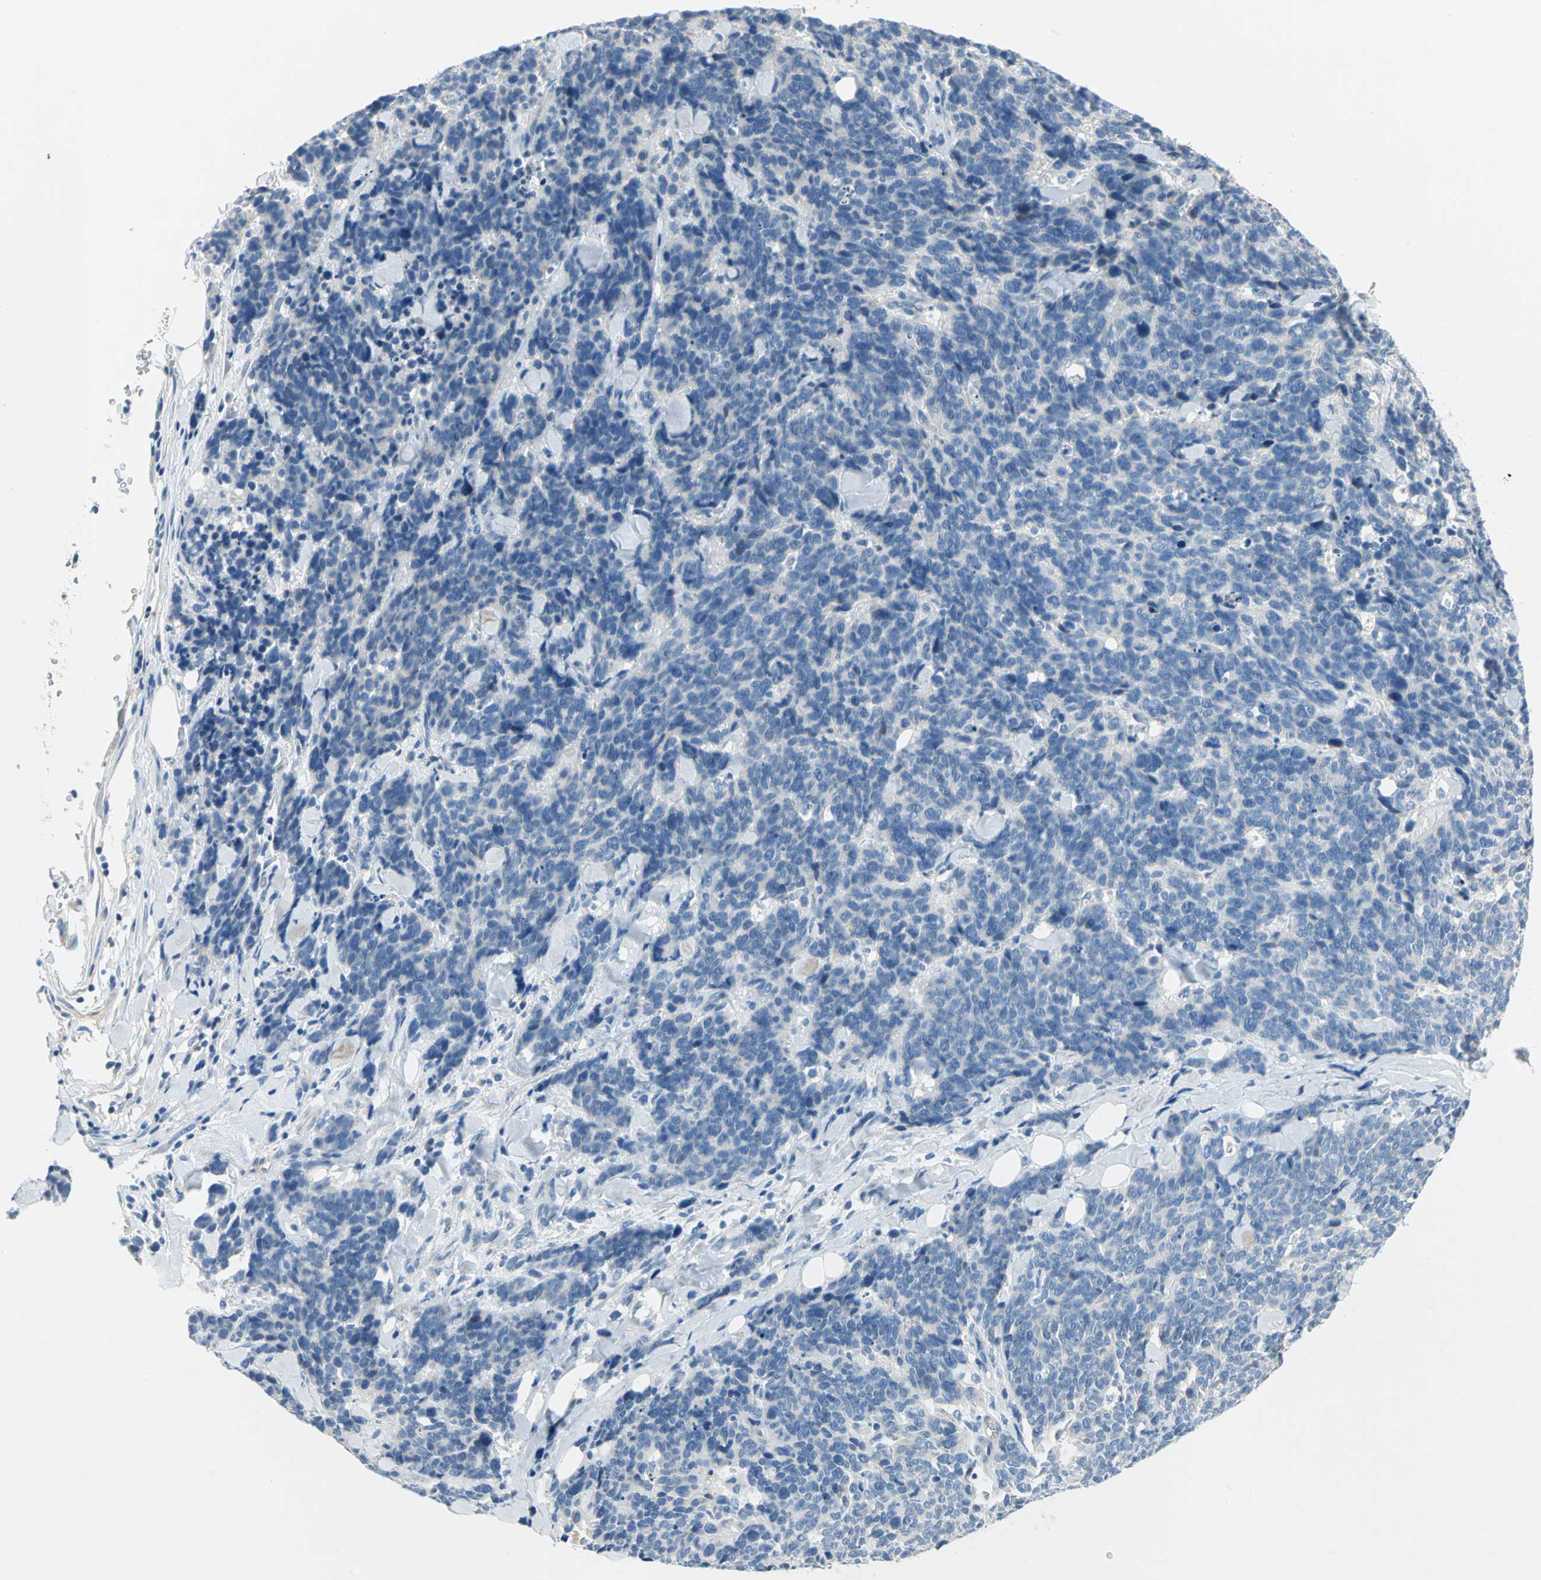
{"staining": {"intensity": "negative", "quantity": "none", "location": "none"}, "tissue": "lung cancer", "cell_type": "Tumor cells", "image_type": "cancer", "snomed": [{"axis": "morphology", "description": "Neoplasm, malignant, NOS"}, {"axis": "topography", "description": "Lung"}], "caption": "An image of lung cancer (neoplasm (malignant)) stained for a protein reveals no brown staining in tumor cells.", "gene": "ALOX15", "patient": {"sex": "female", "age": 58}}